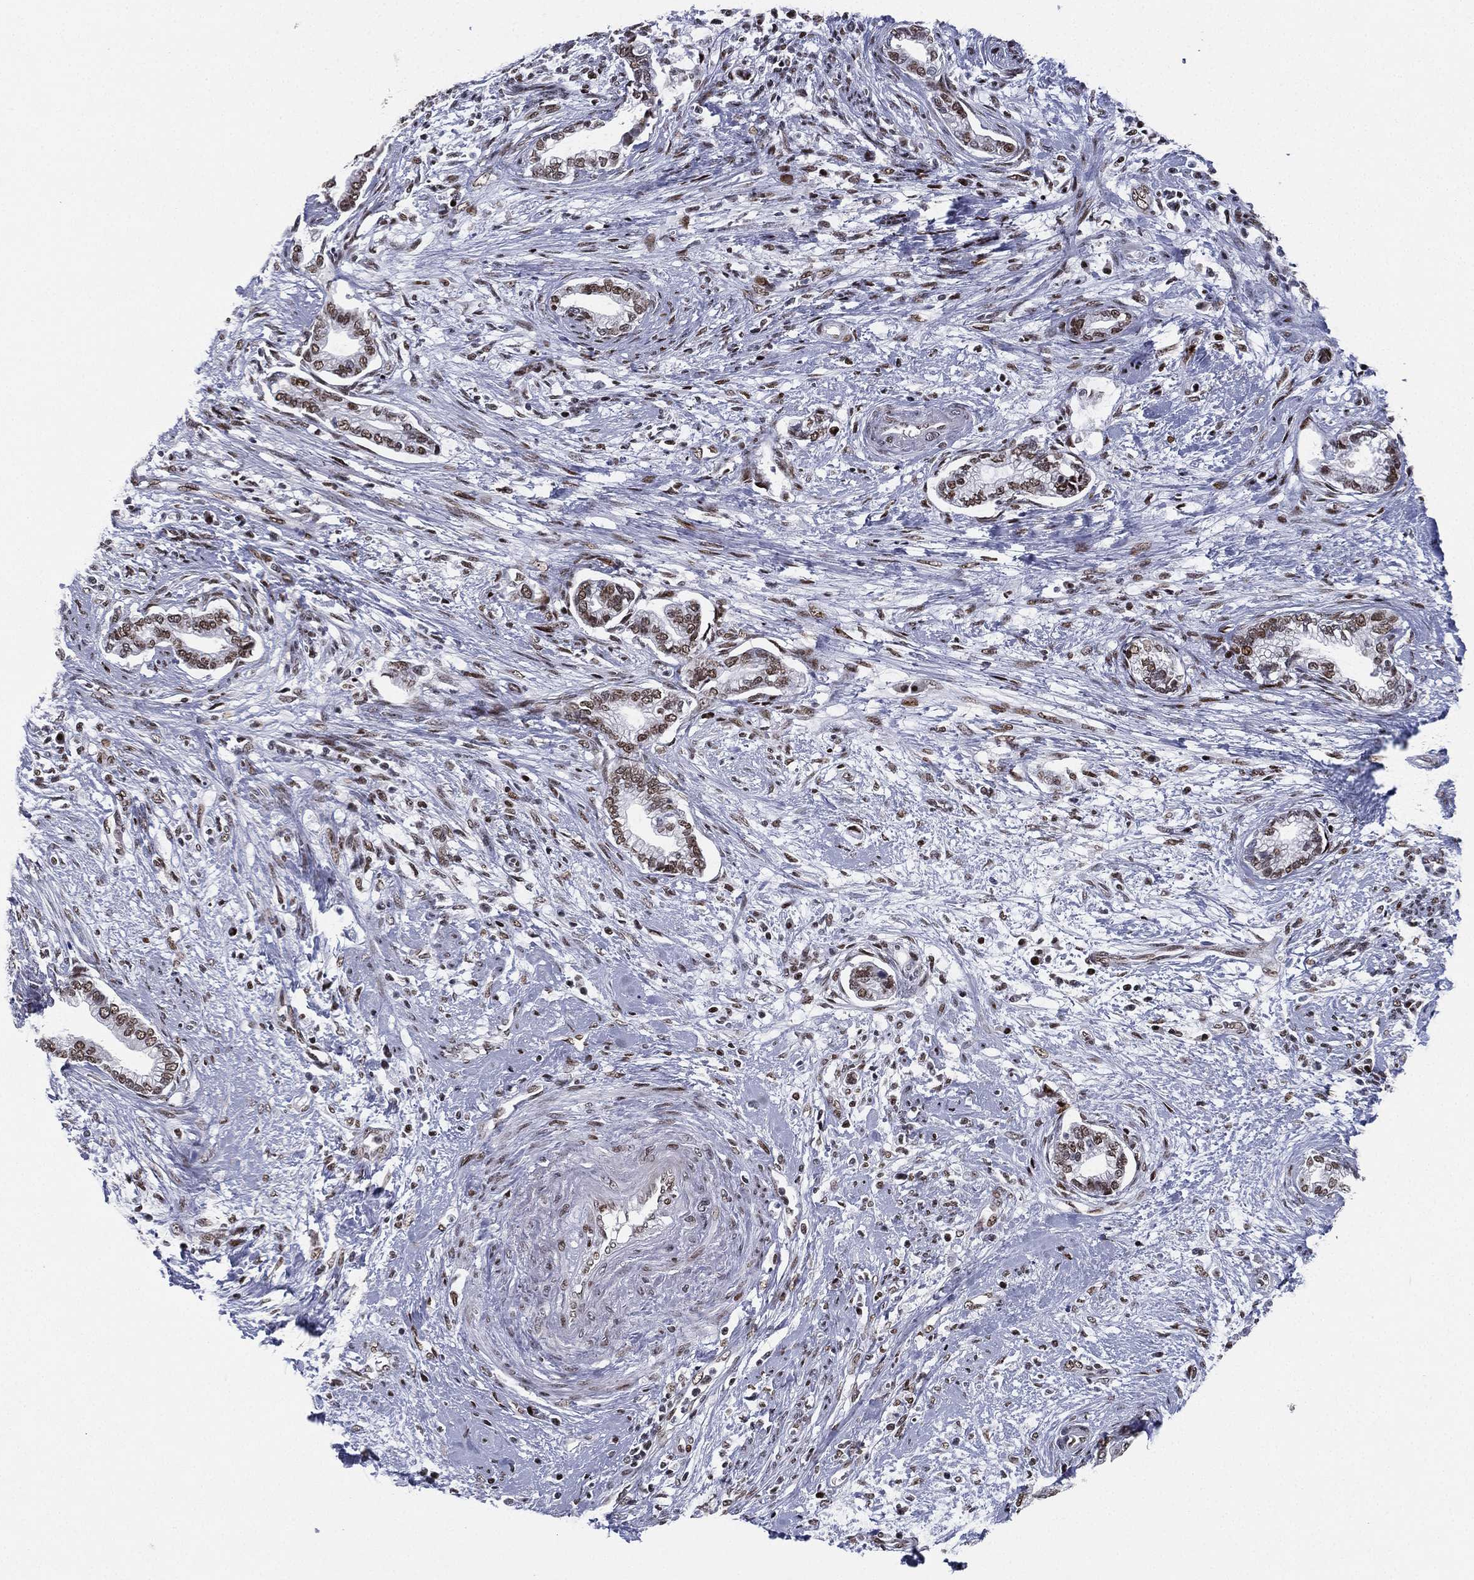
{"staining": {"intensity": "moderate", "quantity": "25%-75%", "location": "nuclear"}, "tissue": "cervical cancer", "cell_type": "Tumor cells", "image_type": "cancer", "snomed": [{"axis": "morphology", "description": "Adenocarcinoma, NOS"}, {"axis": "topography", "description": "Cervix"}], "caption": "A brown stain highlights moderate nuclear positivity of a protein in human cervical cancer tumor cells.", "gene": "RTF1", "patient": {"sex": "female", "age": 62}}